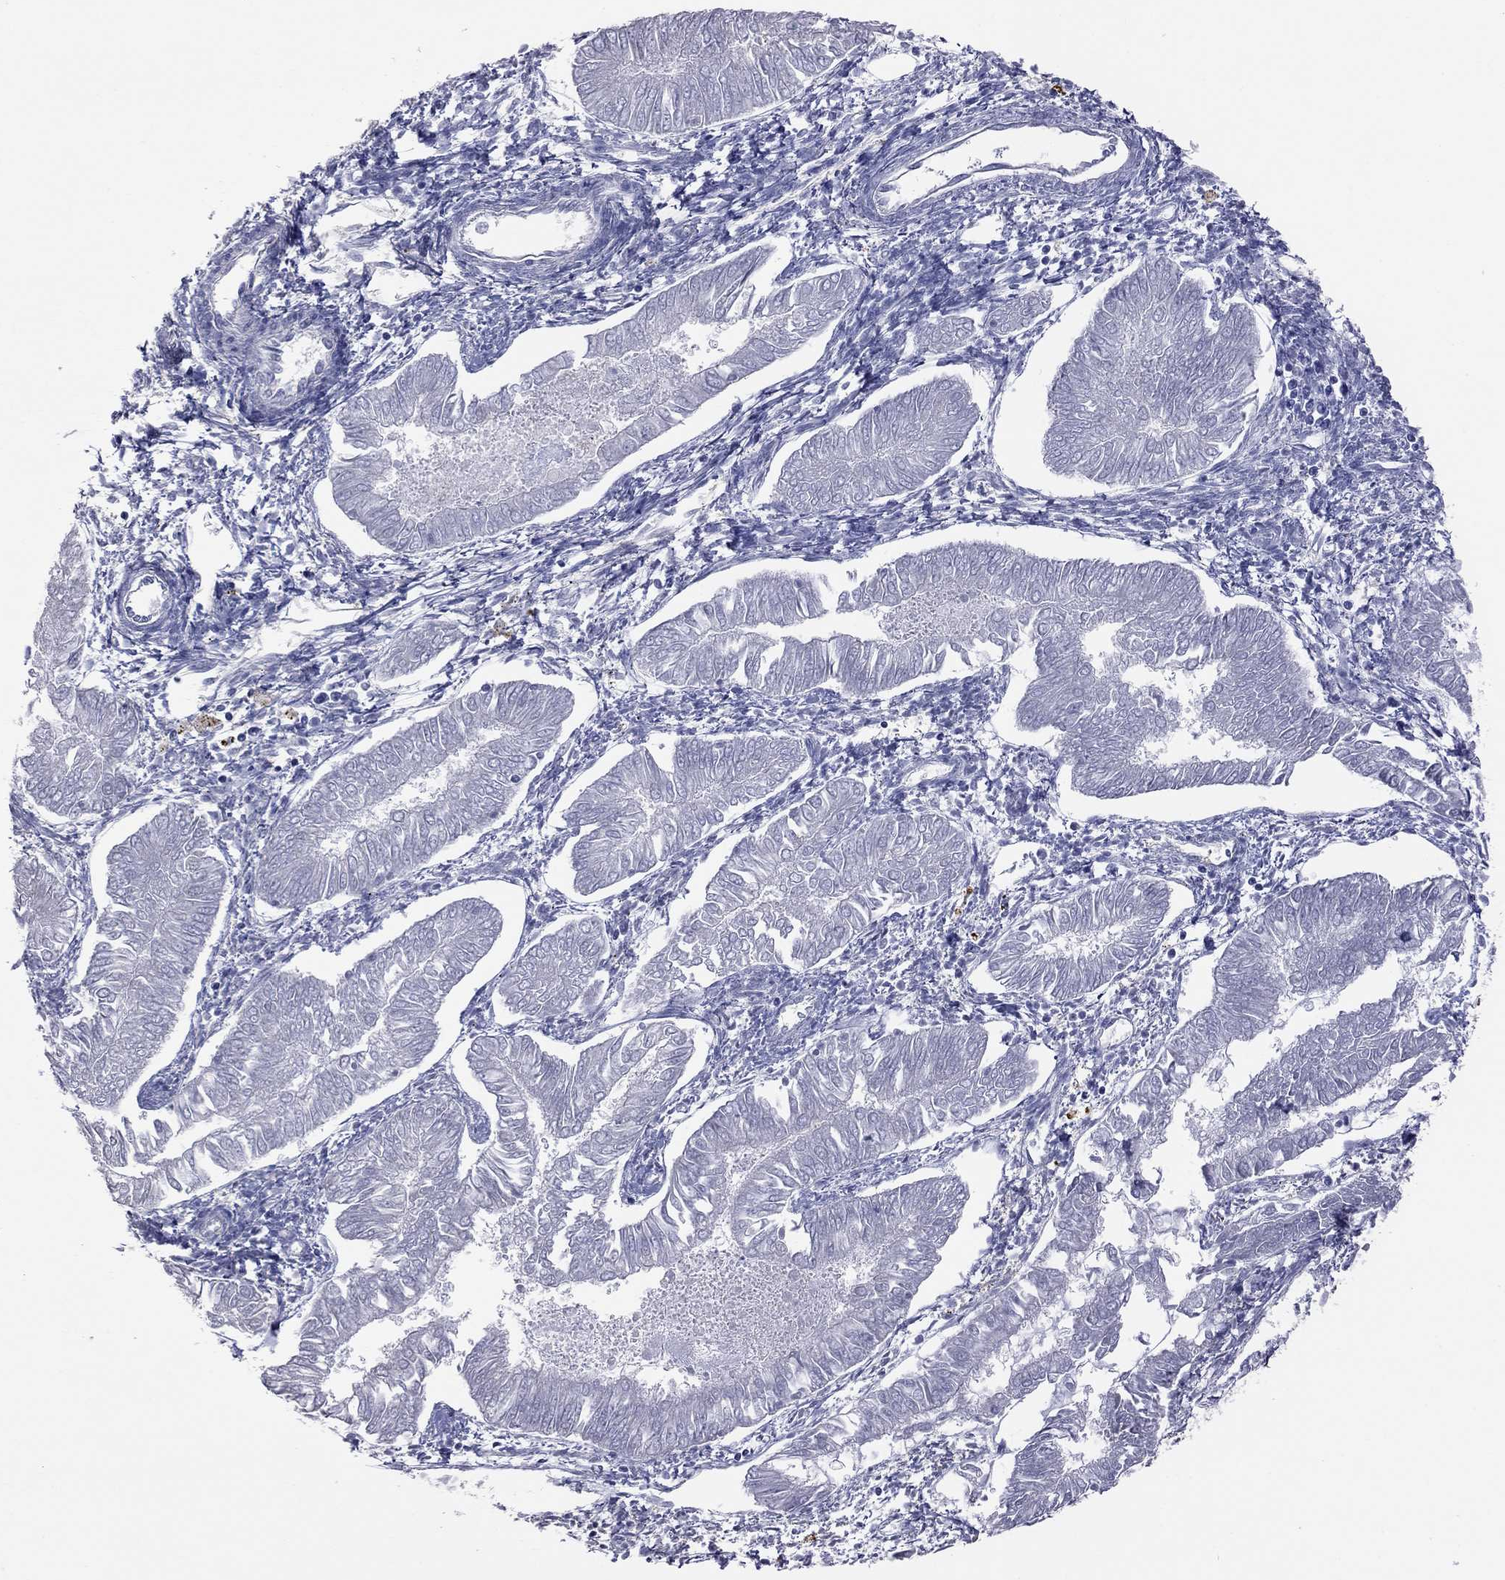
{"staining": {"intensity": "negative", "quantity": "none", "location": "none"}, "tissue": "endometrial cancer", "cell_type": "Tumor cells", "image_type": "cancer", "snomed": [{"axis": "morphology", "description": "Adenocarcinoma, NOS"}, {"axis": "topography", "description": "Endometrium"}], "caption": "Human adenocarcinoma (endometrial) stained for a protein using IHC displays no staining in tumor cells.", "gene": "HYLS1", "patient": {"sex": "female", "age": 53}}